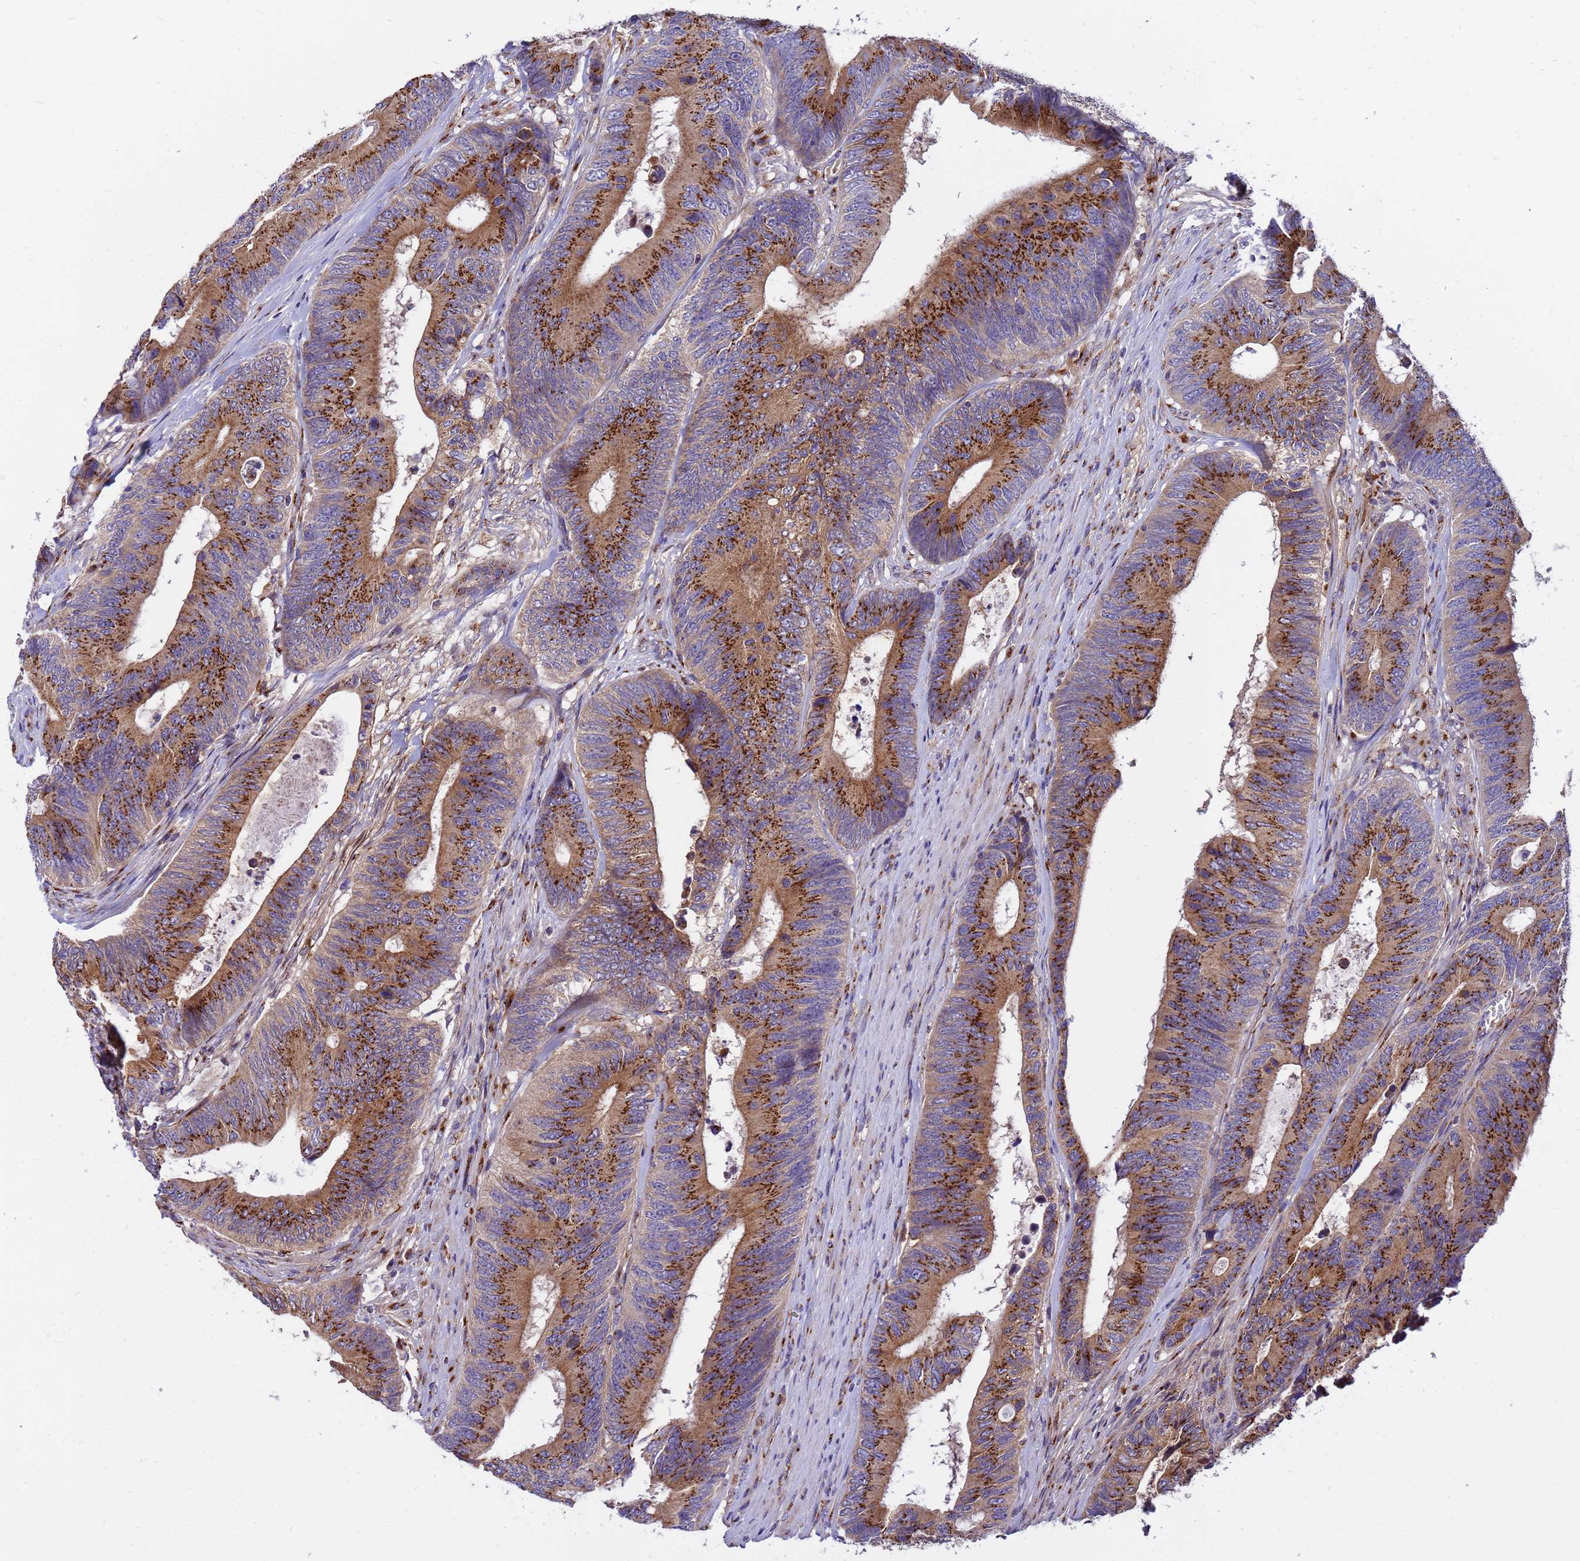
{"staining": {"intensity": "strong", "quantity": ">75%", "location": "cytoplasmic/membranous"}, "tissue": "colorectal cancer", "cell_type": "Tumor cells", "image_type": "cancer", "snomed": [{"axis": "morphology", "description": "Adenocarcinoma, NOS"}, {"axis": "topography", "description": "Colon"}], "caption": "Protein expression by IHC reveals strong cytoplasmic/membranous positivity in about >75% of tumor cells in colorectal adenocarcinoma.", "gene": "HPS3", "patient": {"sex": "male", "age": 87}}